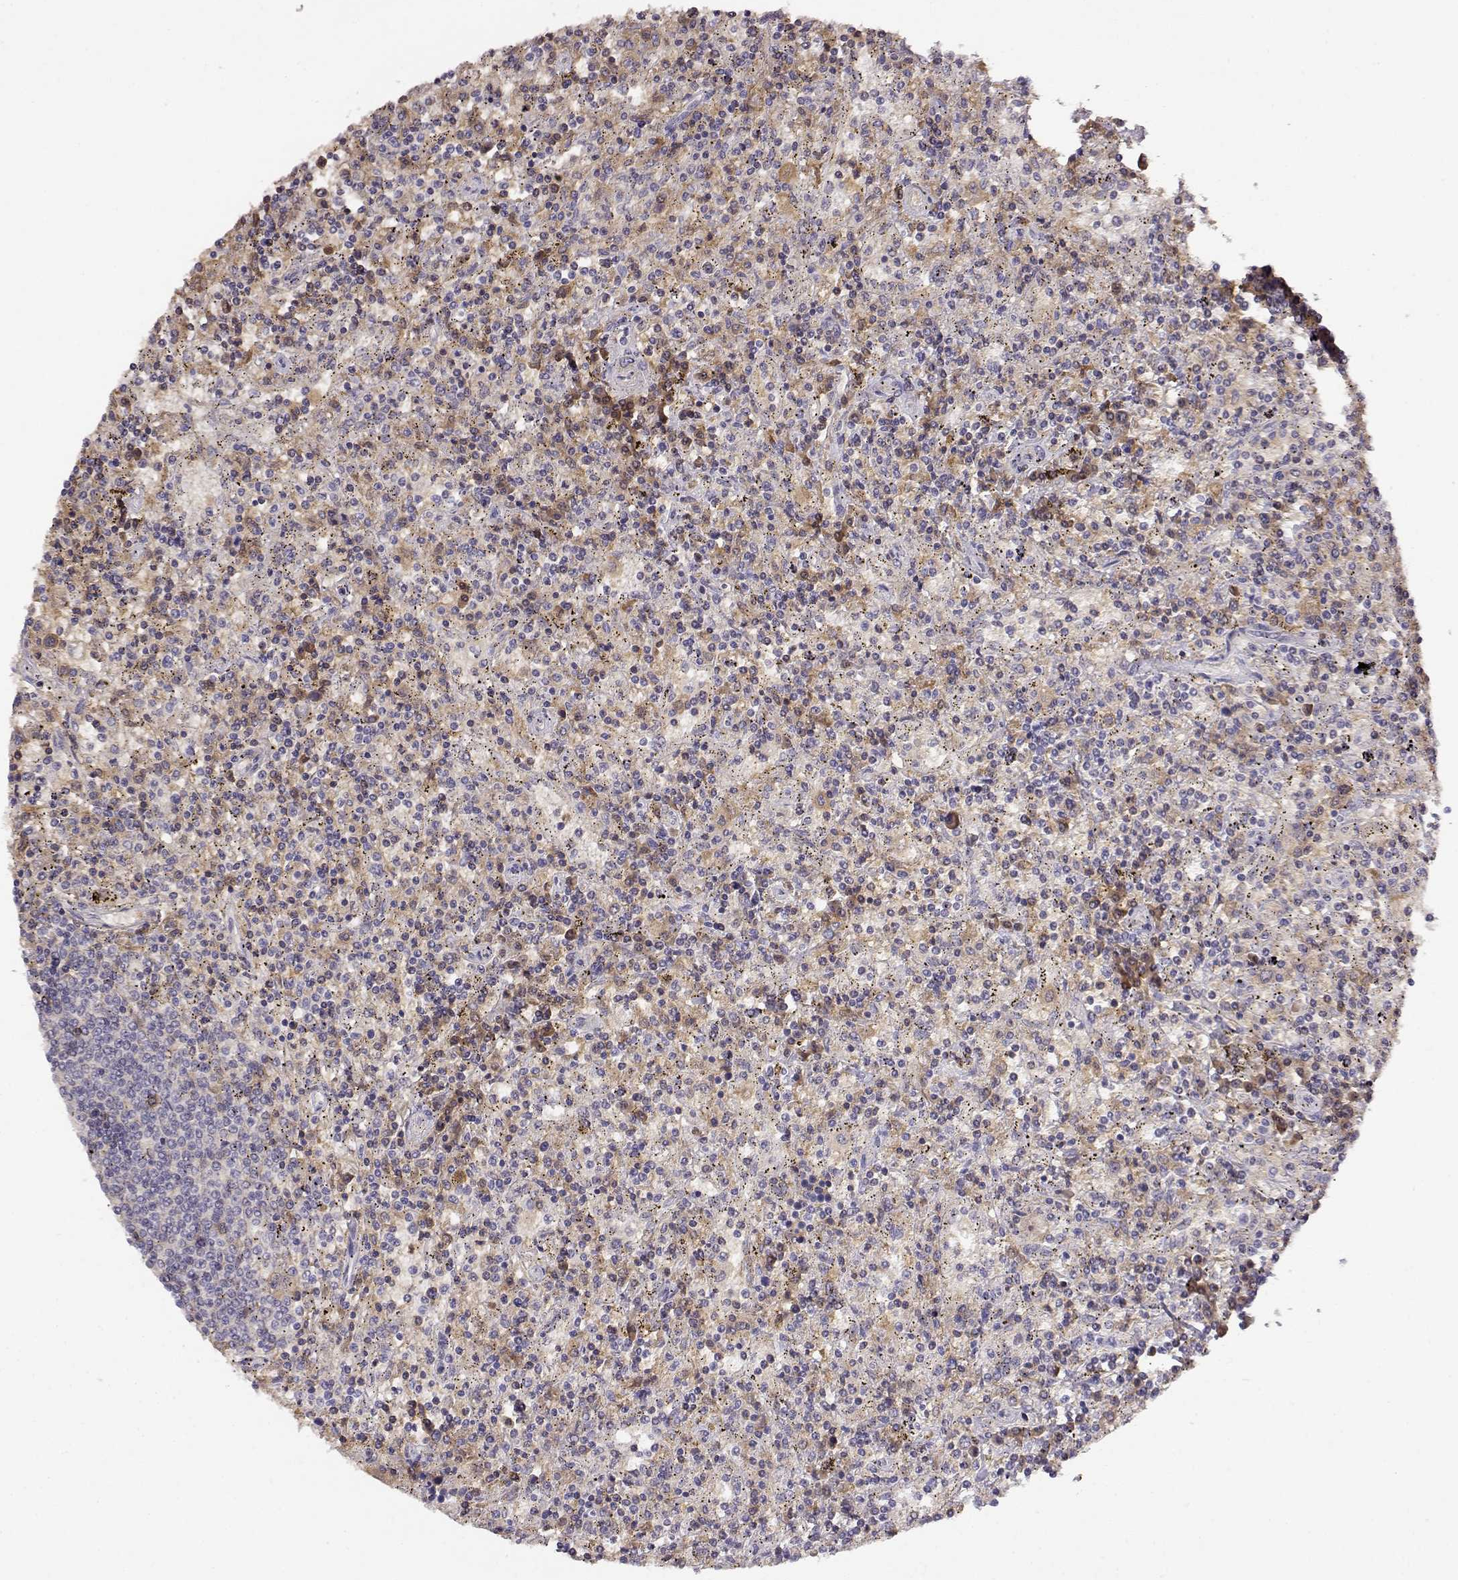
{"staining": {"intensity": "weak", "quantity": "<25%", "location": "cytoplasmic/membranous"}, "tissue": "lymphoma", "cell_type": "Tumor cells", "image_type": "cancer", "snomed": [{"axis": "morphology", "description": "Malignant lymphoma, non-Hodgkin's type, Low grade"}, {"axis": "topography", "description": "Spleen"}], "caption": "An immunohistochemistry histopathology image of lymphoma is shown. There is no staining in tumor cells of lymphoma.", "gene": "TACR1", "patient": {"sex": "male", "age": 62}}